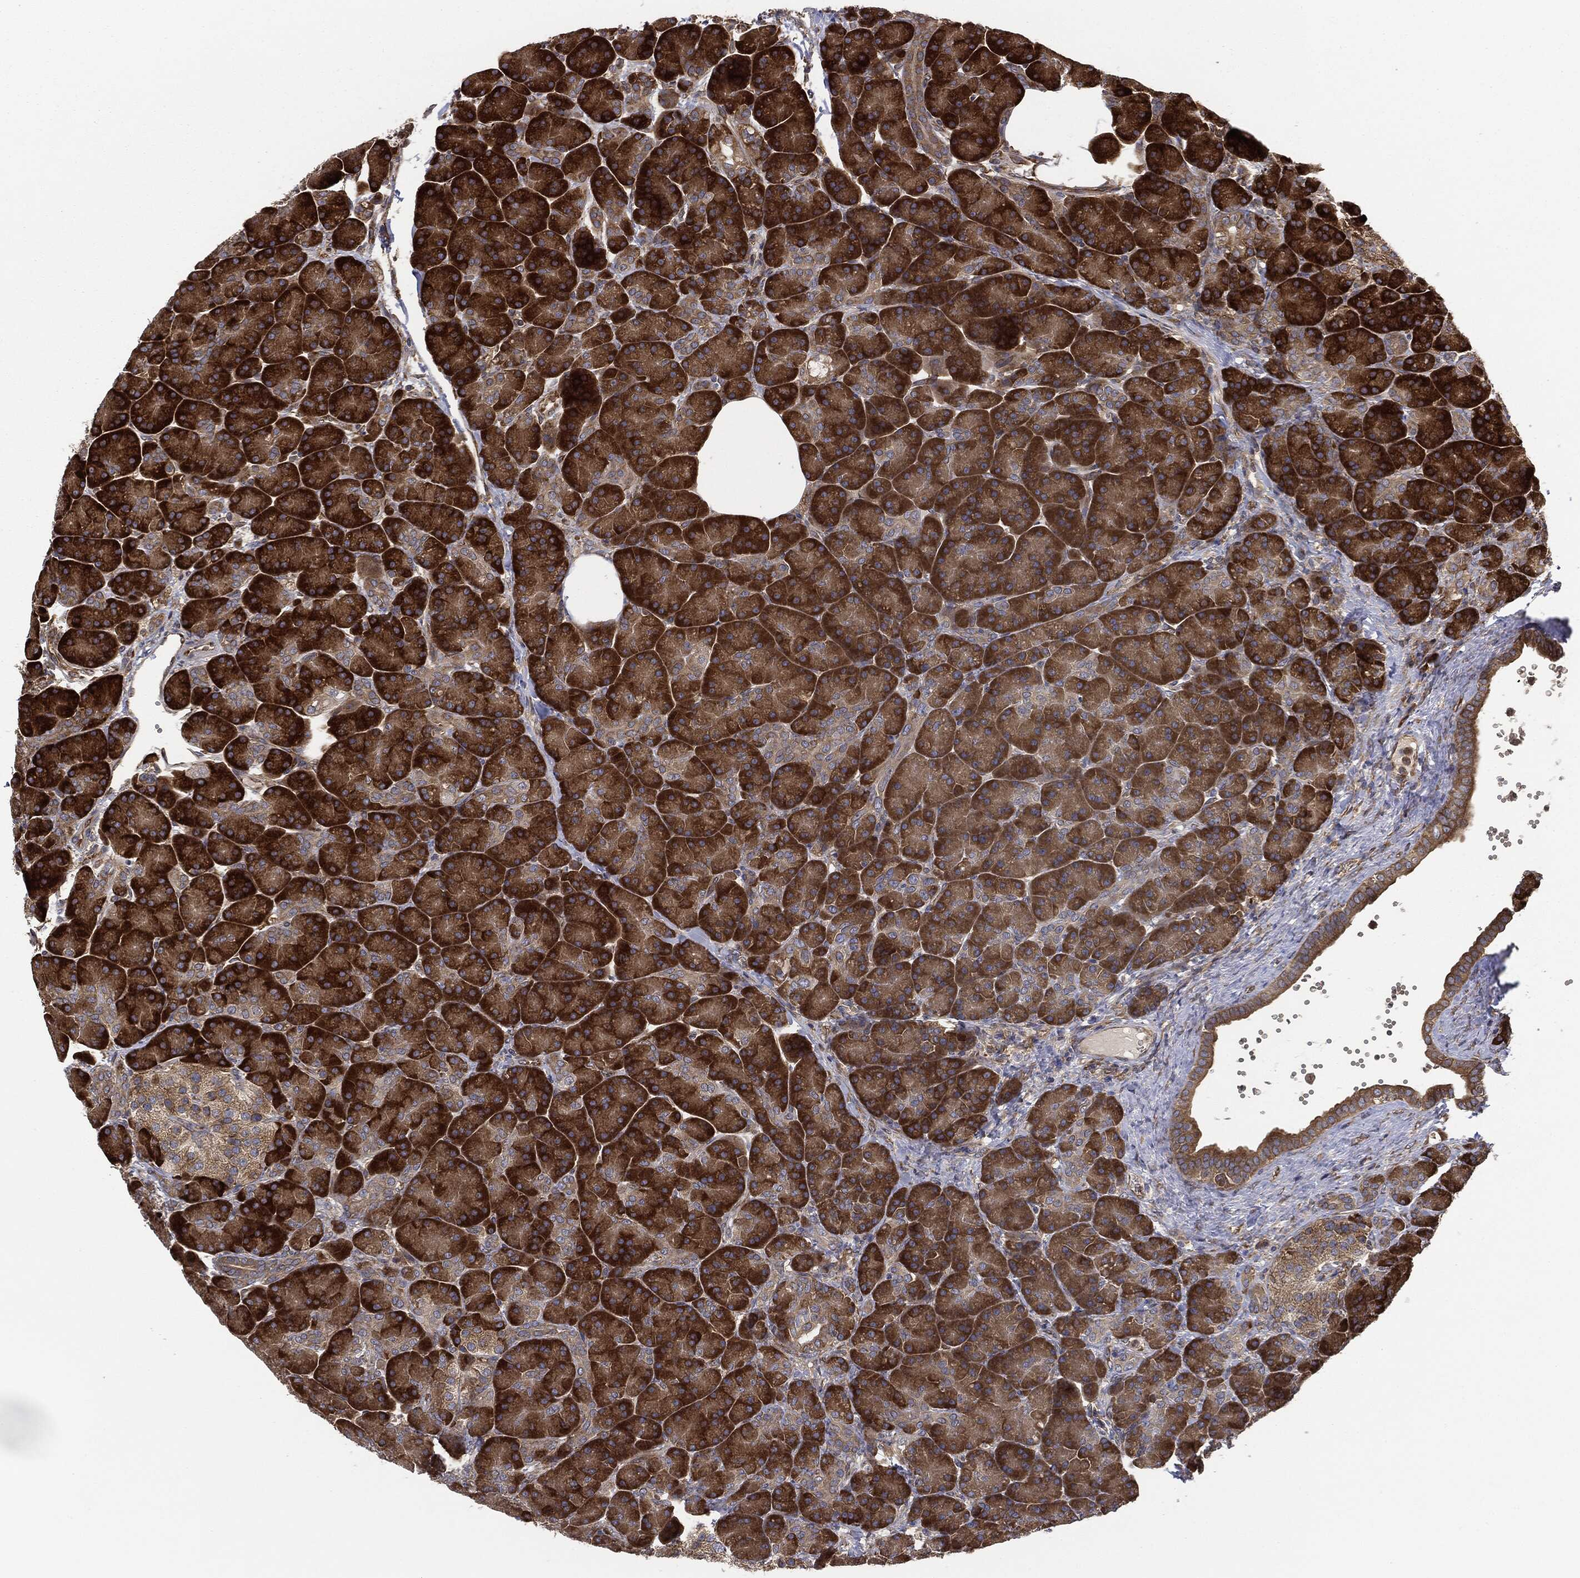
{"staining": {"intensity": "strong", "quantity": ">75%", "location": "cytoplasmic/membranous"}, "tissue": "pancreas", "cell_type": "Exocrine glandular cells", "image_type": "normal", "snomed": [{"axis": "morphology", "description": "Normal tissue, NOS"}, {"axis": "topography", "description": "Pancreas"}], "caption": "Immunohistochemistry (IHC) of unremarkable pancreas shows high levels of strong cytoplasmic/membranous staining in about >75% of exocrine glandular cells. (IHC, brightfield microscopy, high magnification).", "gene": "EIF2AK2", "patient": {"sex": "female", "age": 63}}